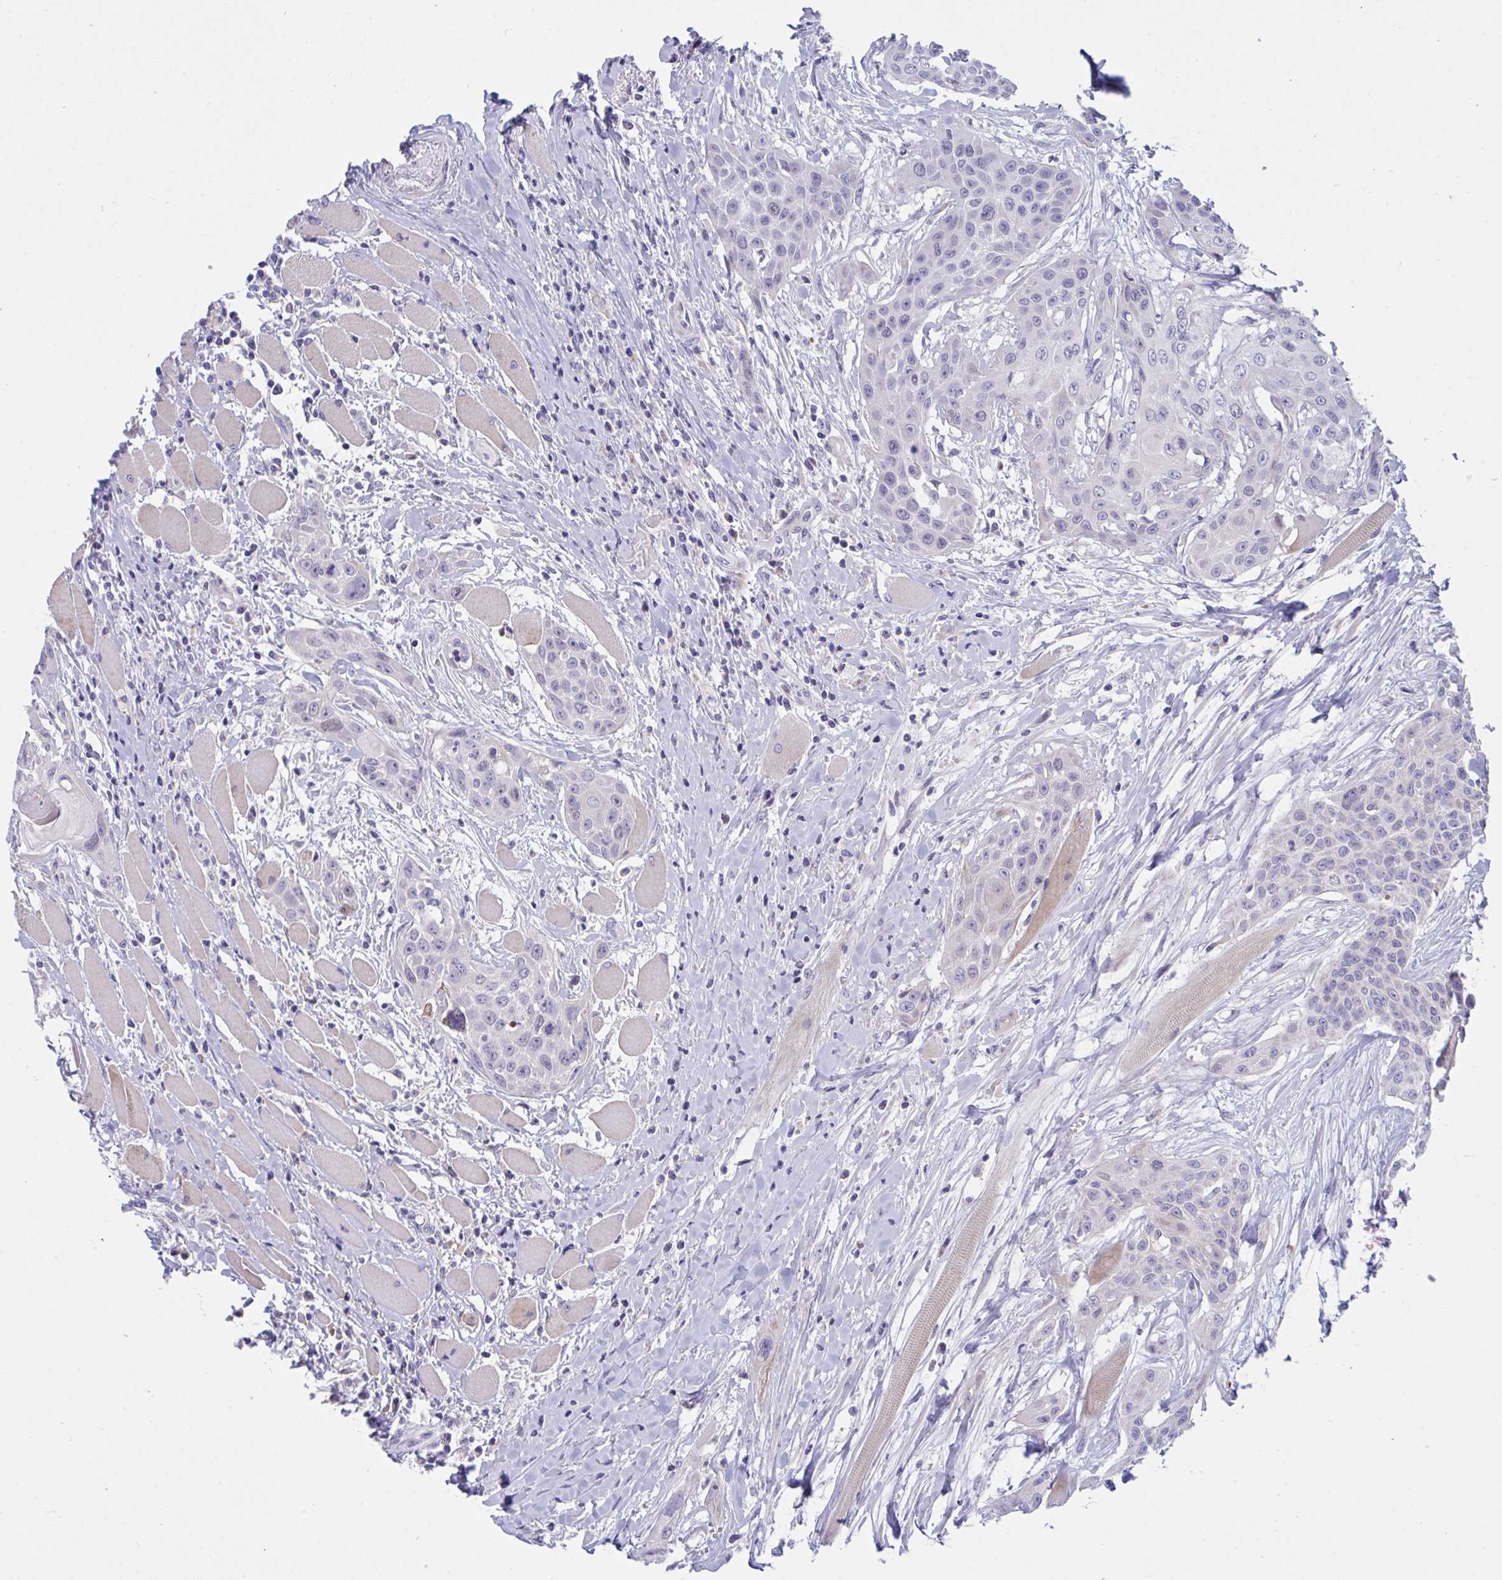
{"staining": {"intensity": "negative", "quantity": "none", "location": "none"}, "tissue": "head and neck cancer", "cell_type": "Tumor cells", "image_type": "cancer", "snomed": [{"axis": "morphology", "description": "Squamous cell carcinoma, NOS"}, {"axis": "topography", "description": "Head-Neck"}], "caption": "DAB (3,3'-diaminobenzidine) immunohistochemical staining of head and neck squamous cell carcinoma demonstrates no significant positivity in tumor cells.", "gene": "DTX3", "patient": {"sex": "female", "age": 73}}